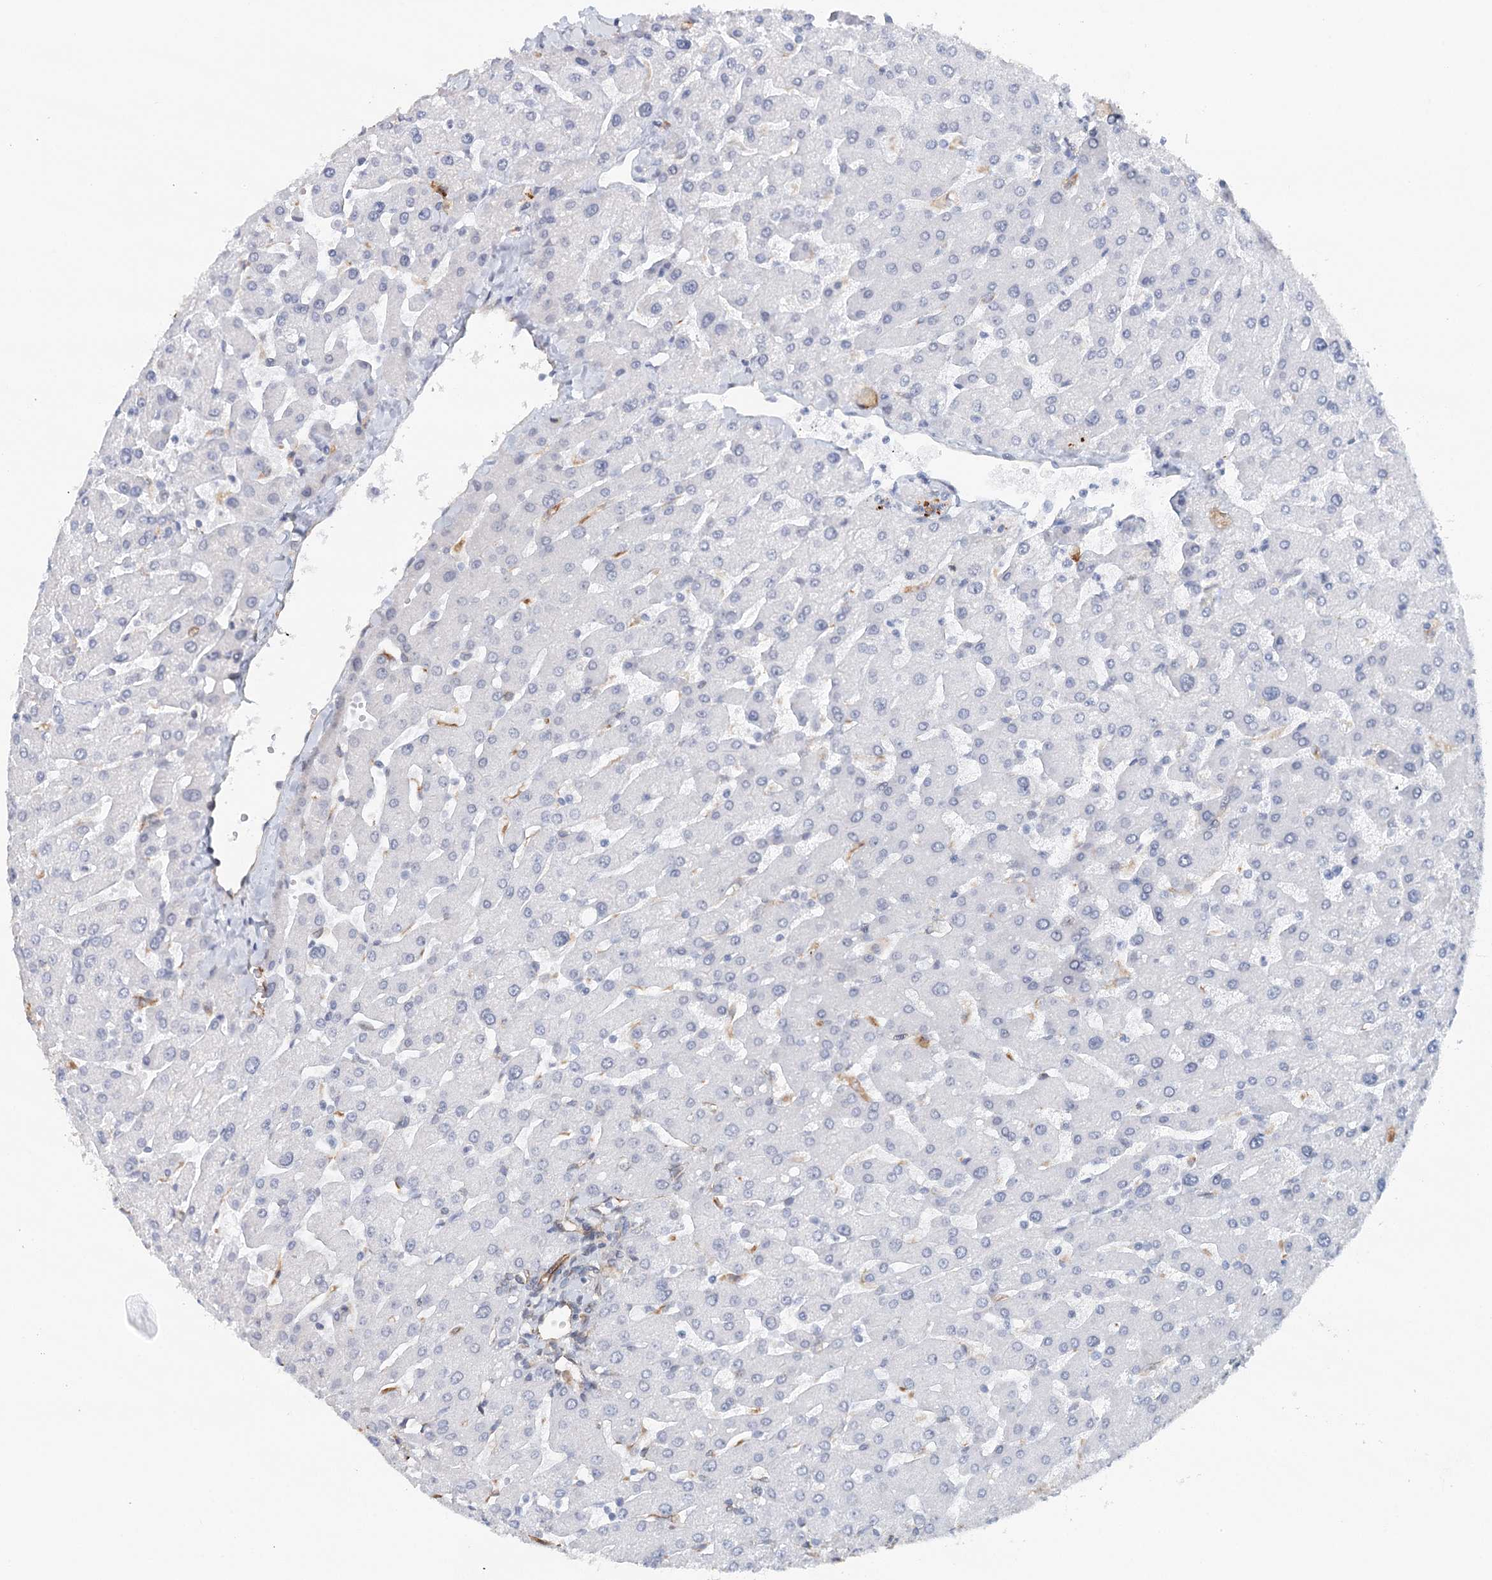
{"staining": {"intensity": "moderate", "quantity": "<25%", "location": "cytoplasmic/membranous"}, "tissue": "liver", "cell_type": "Cholangiocytes", "image_type": "normal", "snomed": [{"axis": "morphology", "description": "Normal tissue, NOS"}, {"axis": "topography", "description": "Liver"}], "caption": "This image exhibits immunohistochemistry staining of unremarkable liver, with low moderate cytoplasmic/membranous positivity in approximately <25% of cholangiocytes.", "gene": "SYNPO", "patient": {"sex": "male", "age": 55}}